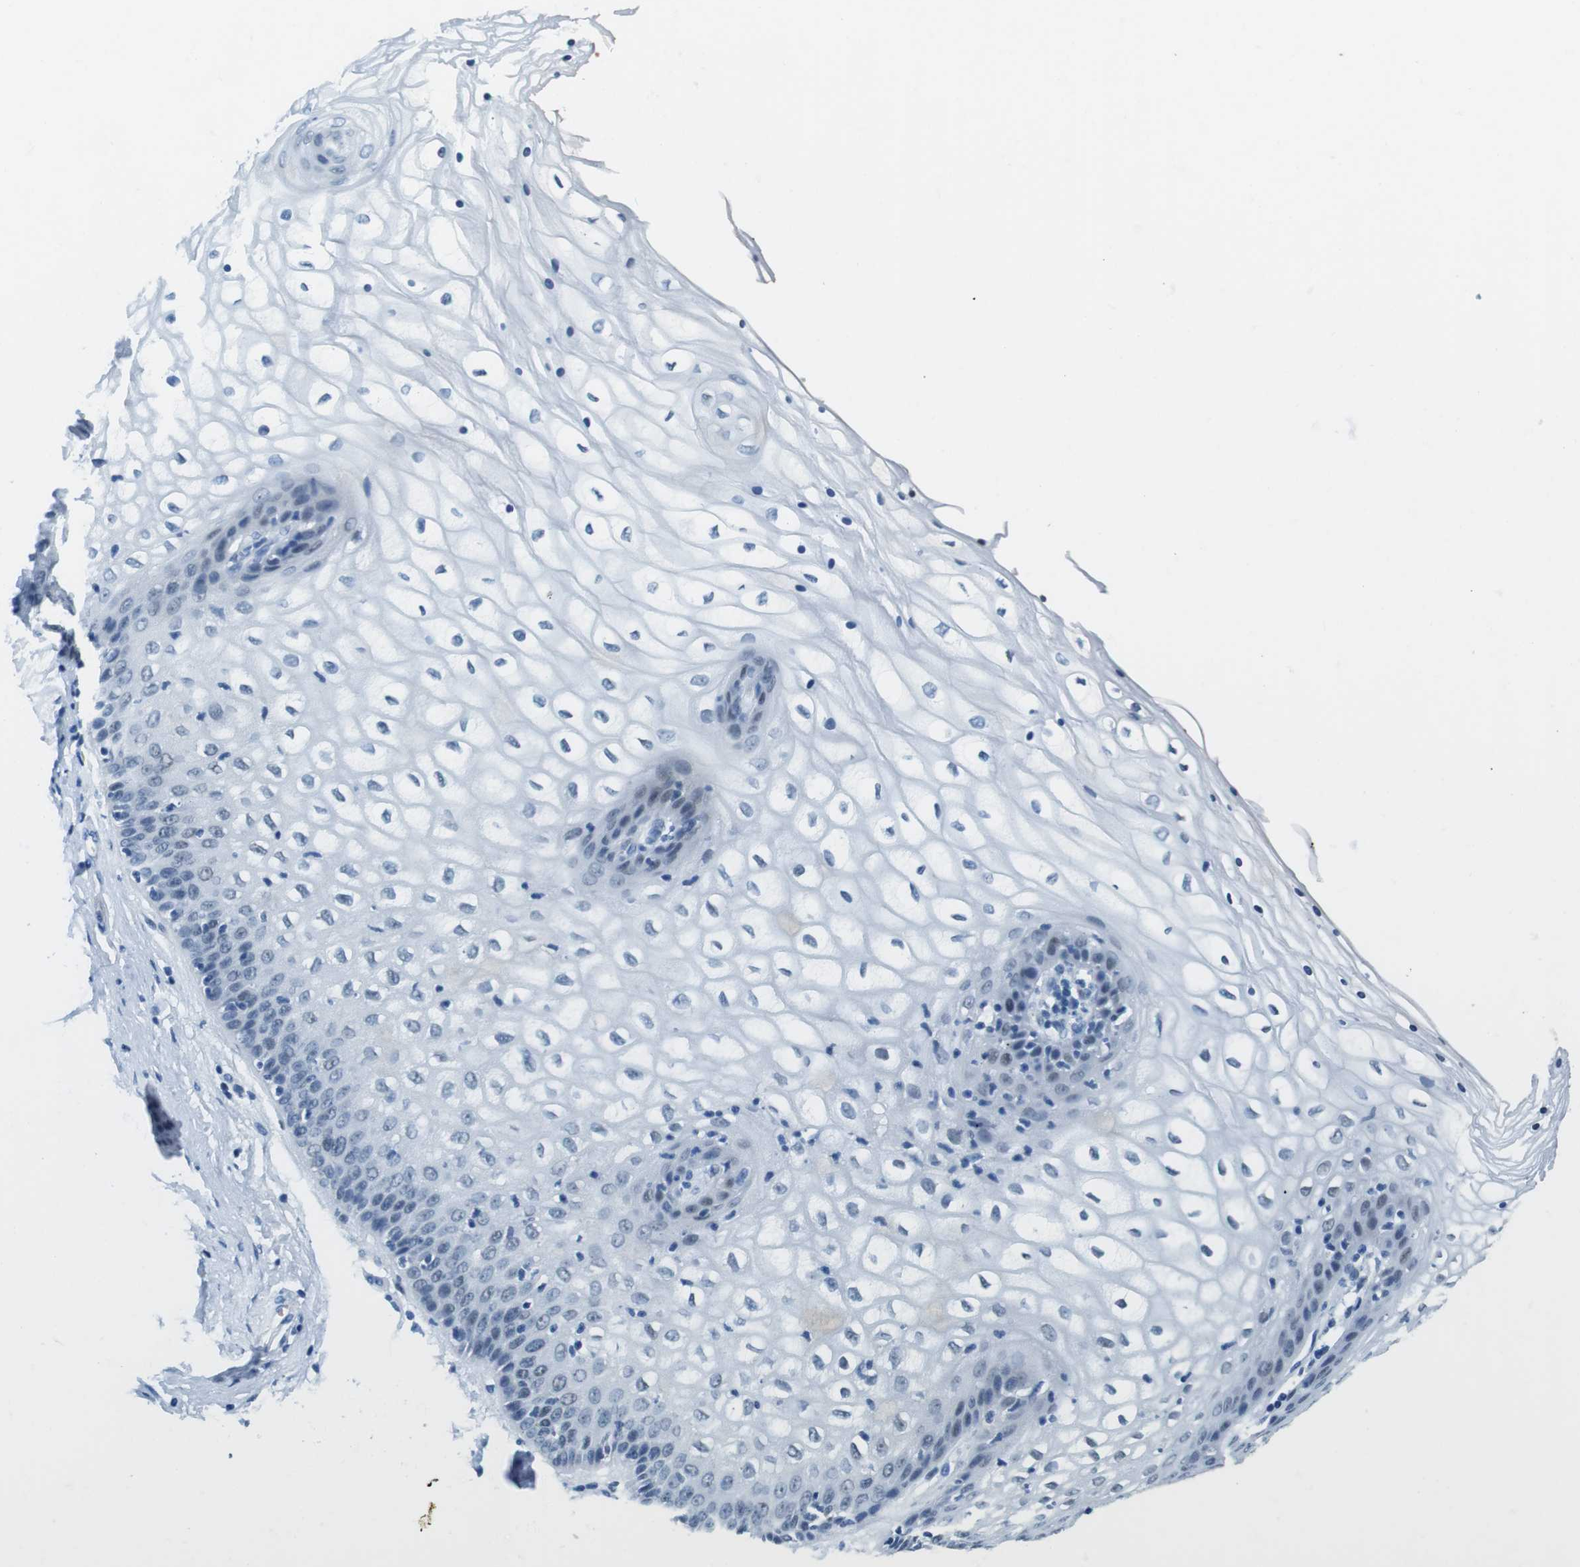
{"staining": {"intensity": "negative", "quantity": "none", "location": "none"}, "tissue": "vagina", "cell_type": "Squamous epithelial cells", "image_type": "normal", "snomed": [{"axis": "morphology", "description": "Normal tissue, NOS"}, {"axis": "topography", "description": "Vagina"}], "caption": "Vagina stained for a protein using immunohistochemistry (IHC) reveals no positivity squamous epithelial cells.", "gene": "TFAP2C", "patient": {"sex": "female", "age": 34}}